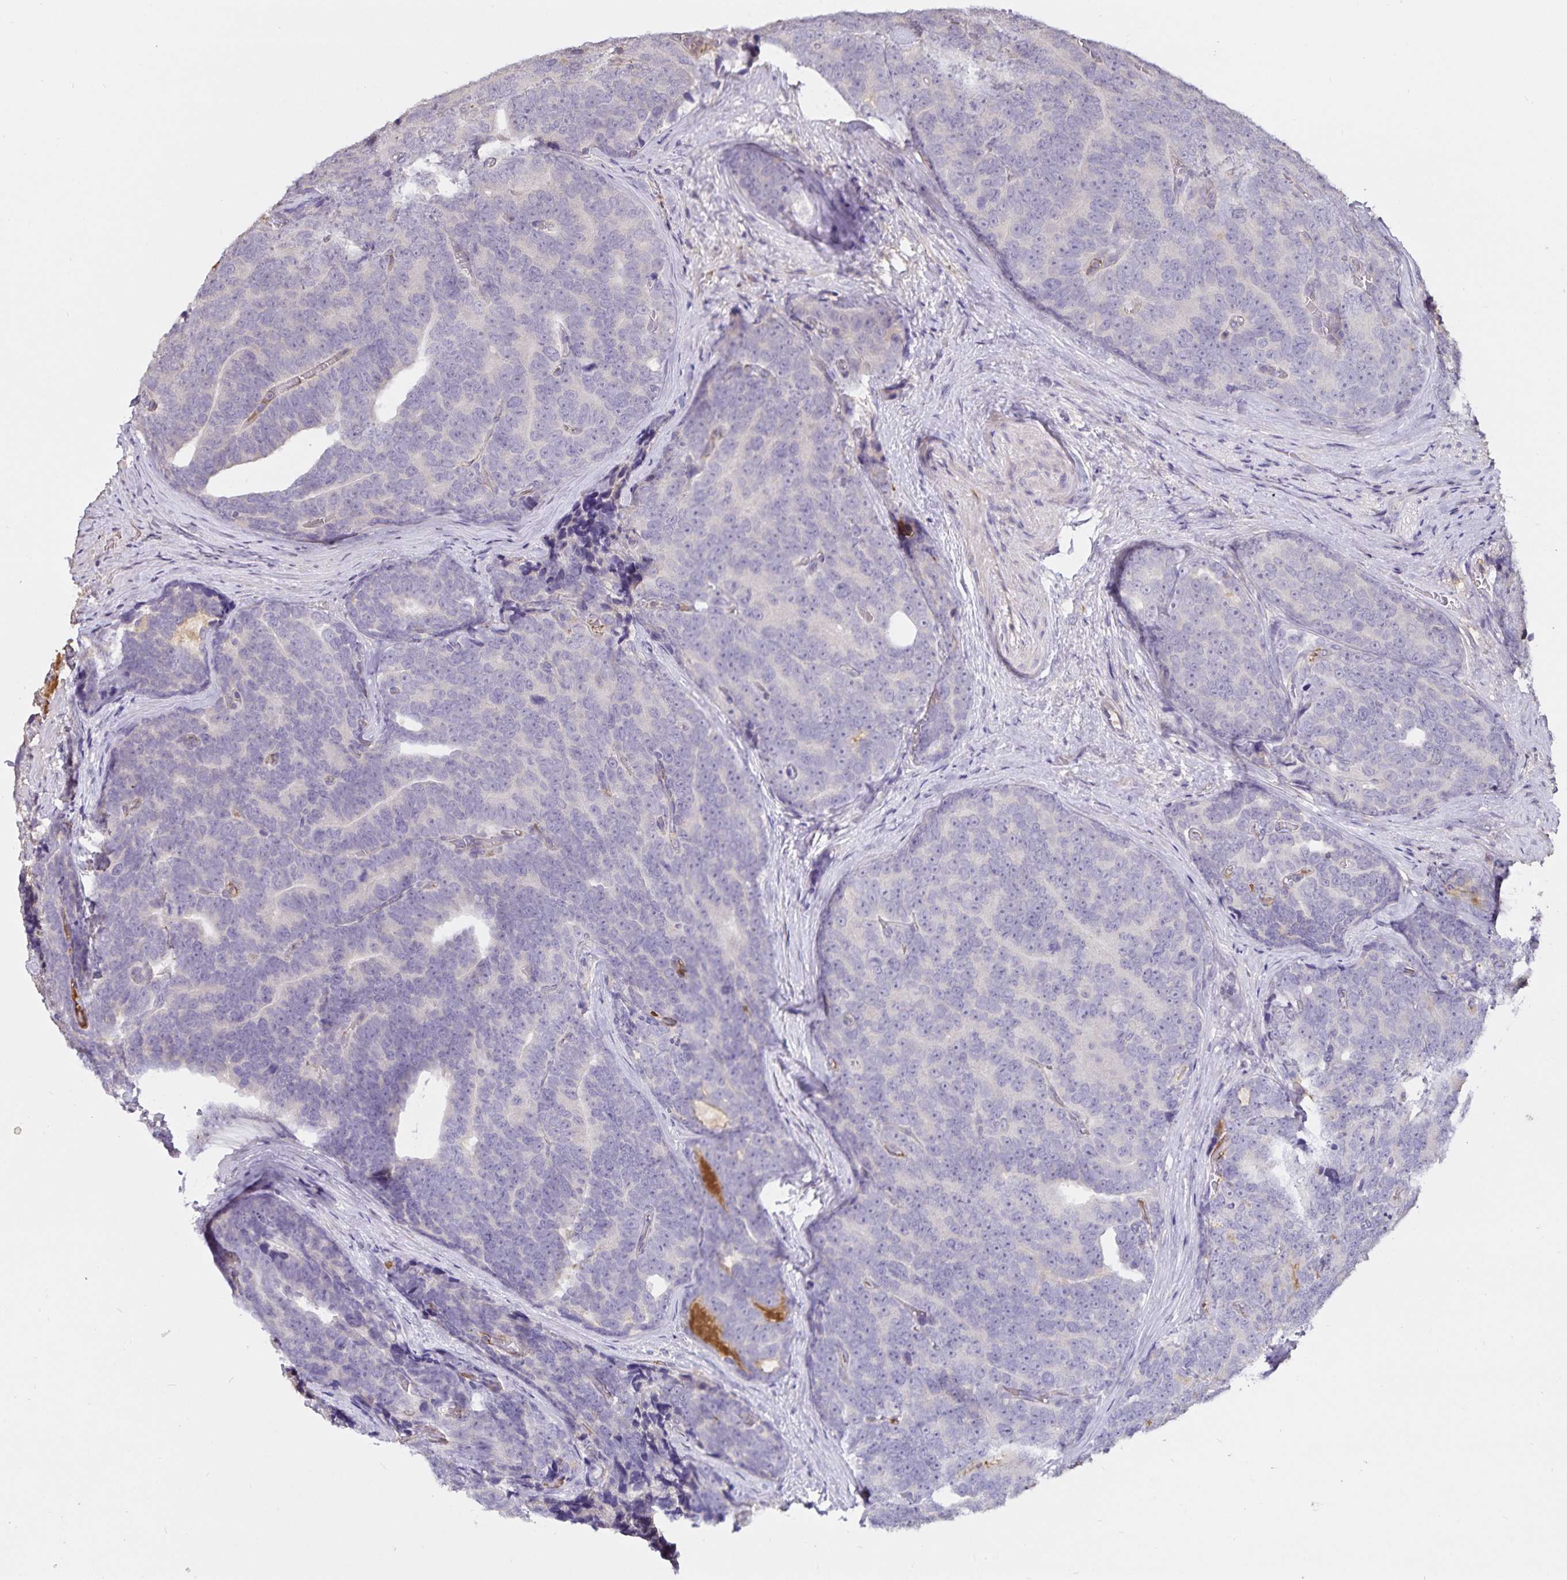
{"staining": {"intensity": "negative", "quantity": "none", "location": "none"}, "tissue": "prostate cancer", "cell_type": "Tumor cells", "image_type": "cancer", "snomed": [{"axis": "morphology", "description": "Adenocarcinoma, Low grade"}, {"axis": "topography", "description": "Prostate"}], "caption": "This is an immunohistochemistry micrograph of human prostate low-grade adenocarcinoma. There is no staining in tumor cells.", "gene": "FGG", "patient": {"sex": "male", "age": 62}}